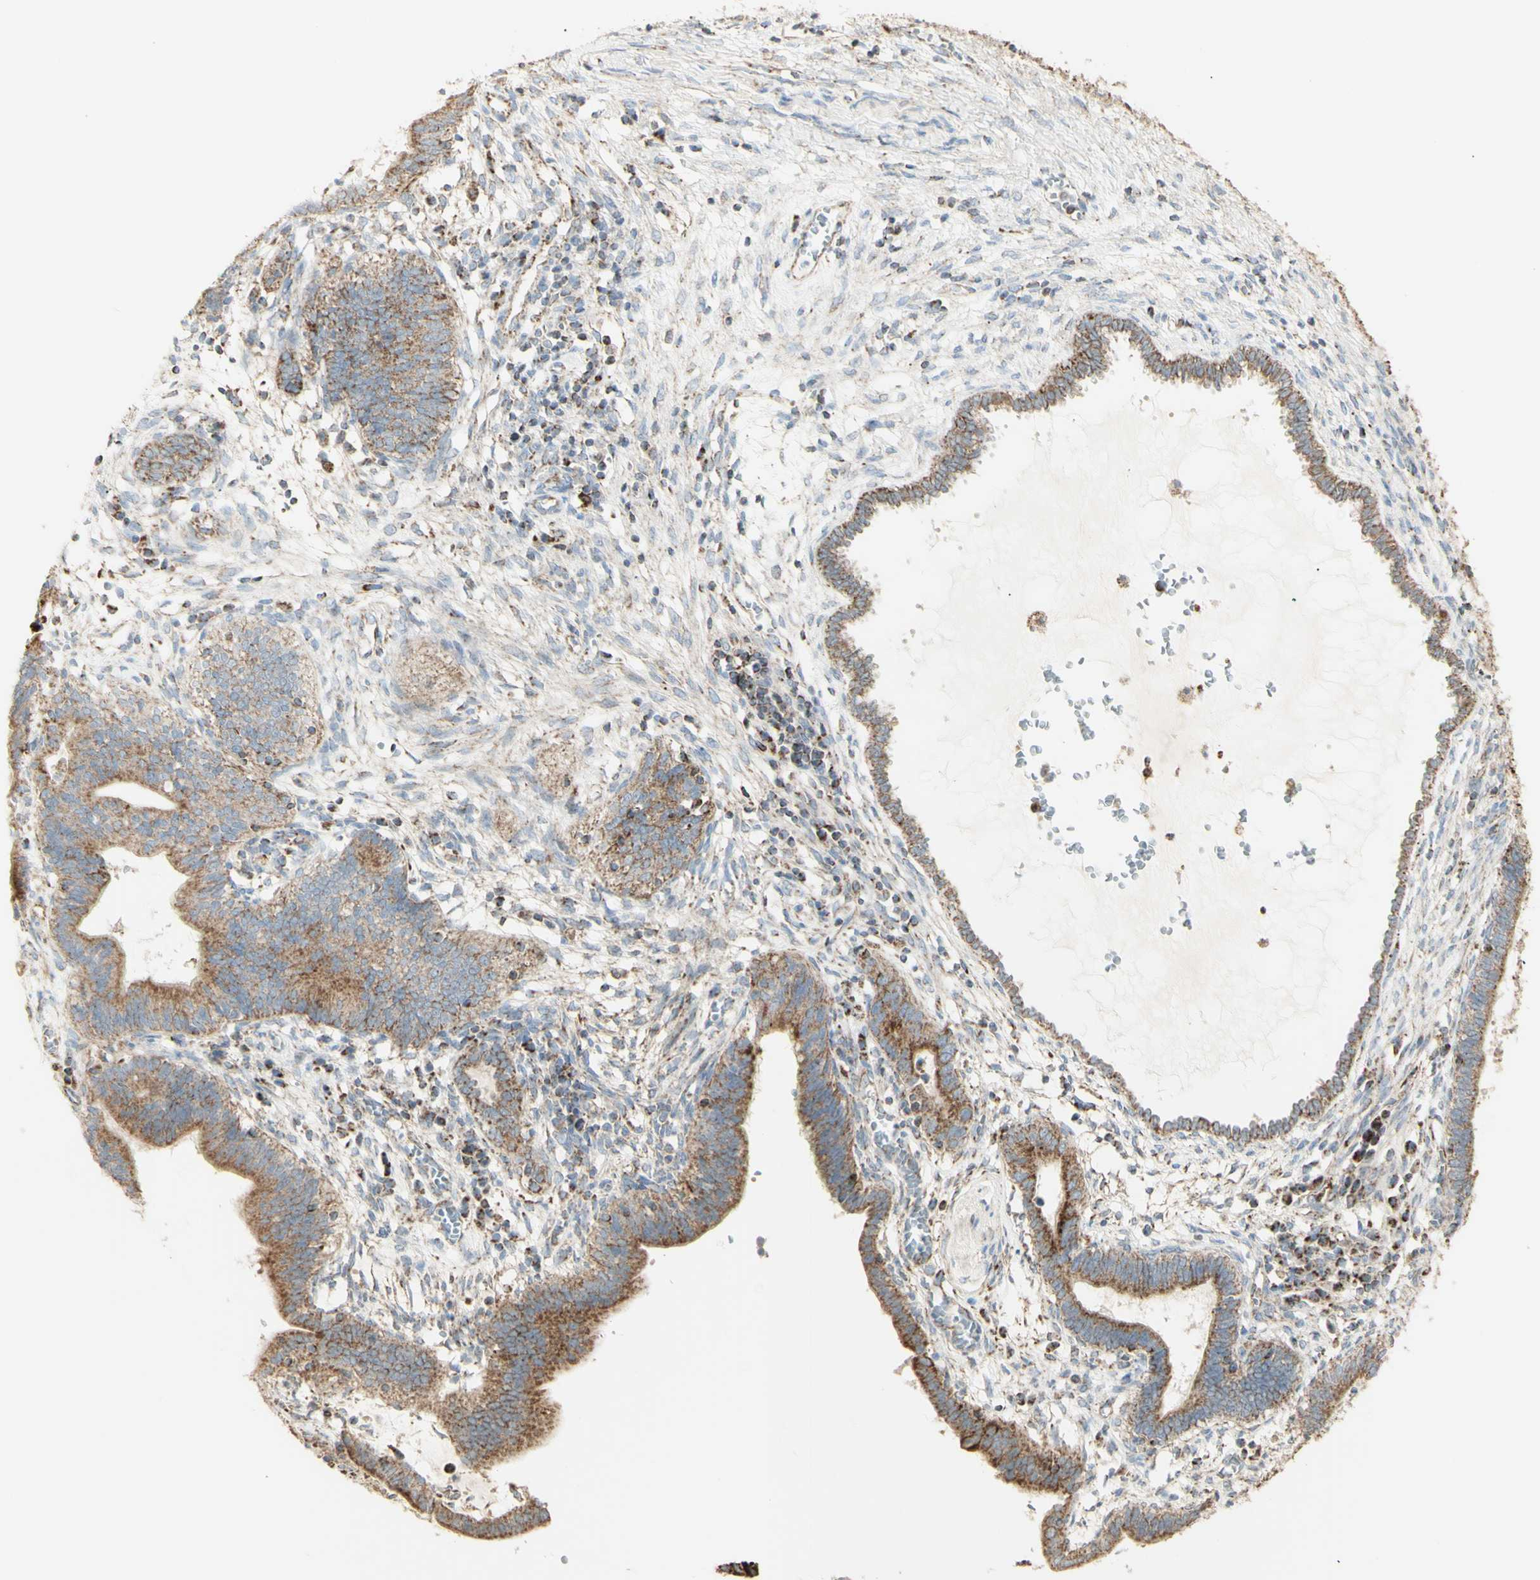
{"staining": {"intensity": "moderate", "quantity": ">75%", "location": "cytoplasmic/membranous"}, "tissue": "cervical cancer", "cell_type": "Tumor cells", "image_type": "cancer", "snomed": [{"axis": "morphology", "description": "Adenocarcinoma, NOS"}, {"axis": "topography", "description": "Cervix"}], "caption": "Adenocarcinoma (cervical) stained for a protein exhibits moderate cytoplasmic/membranous positivity in tumor cells.", "gene": "LETM1", "patient": {"sex": "female", "age": 44}}